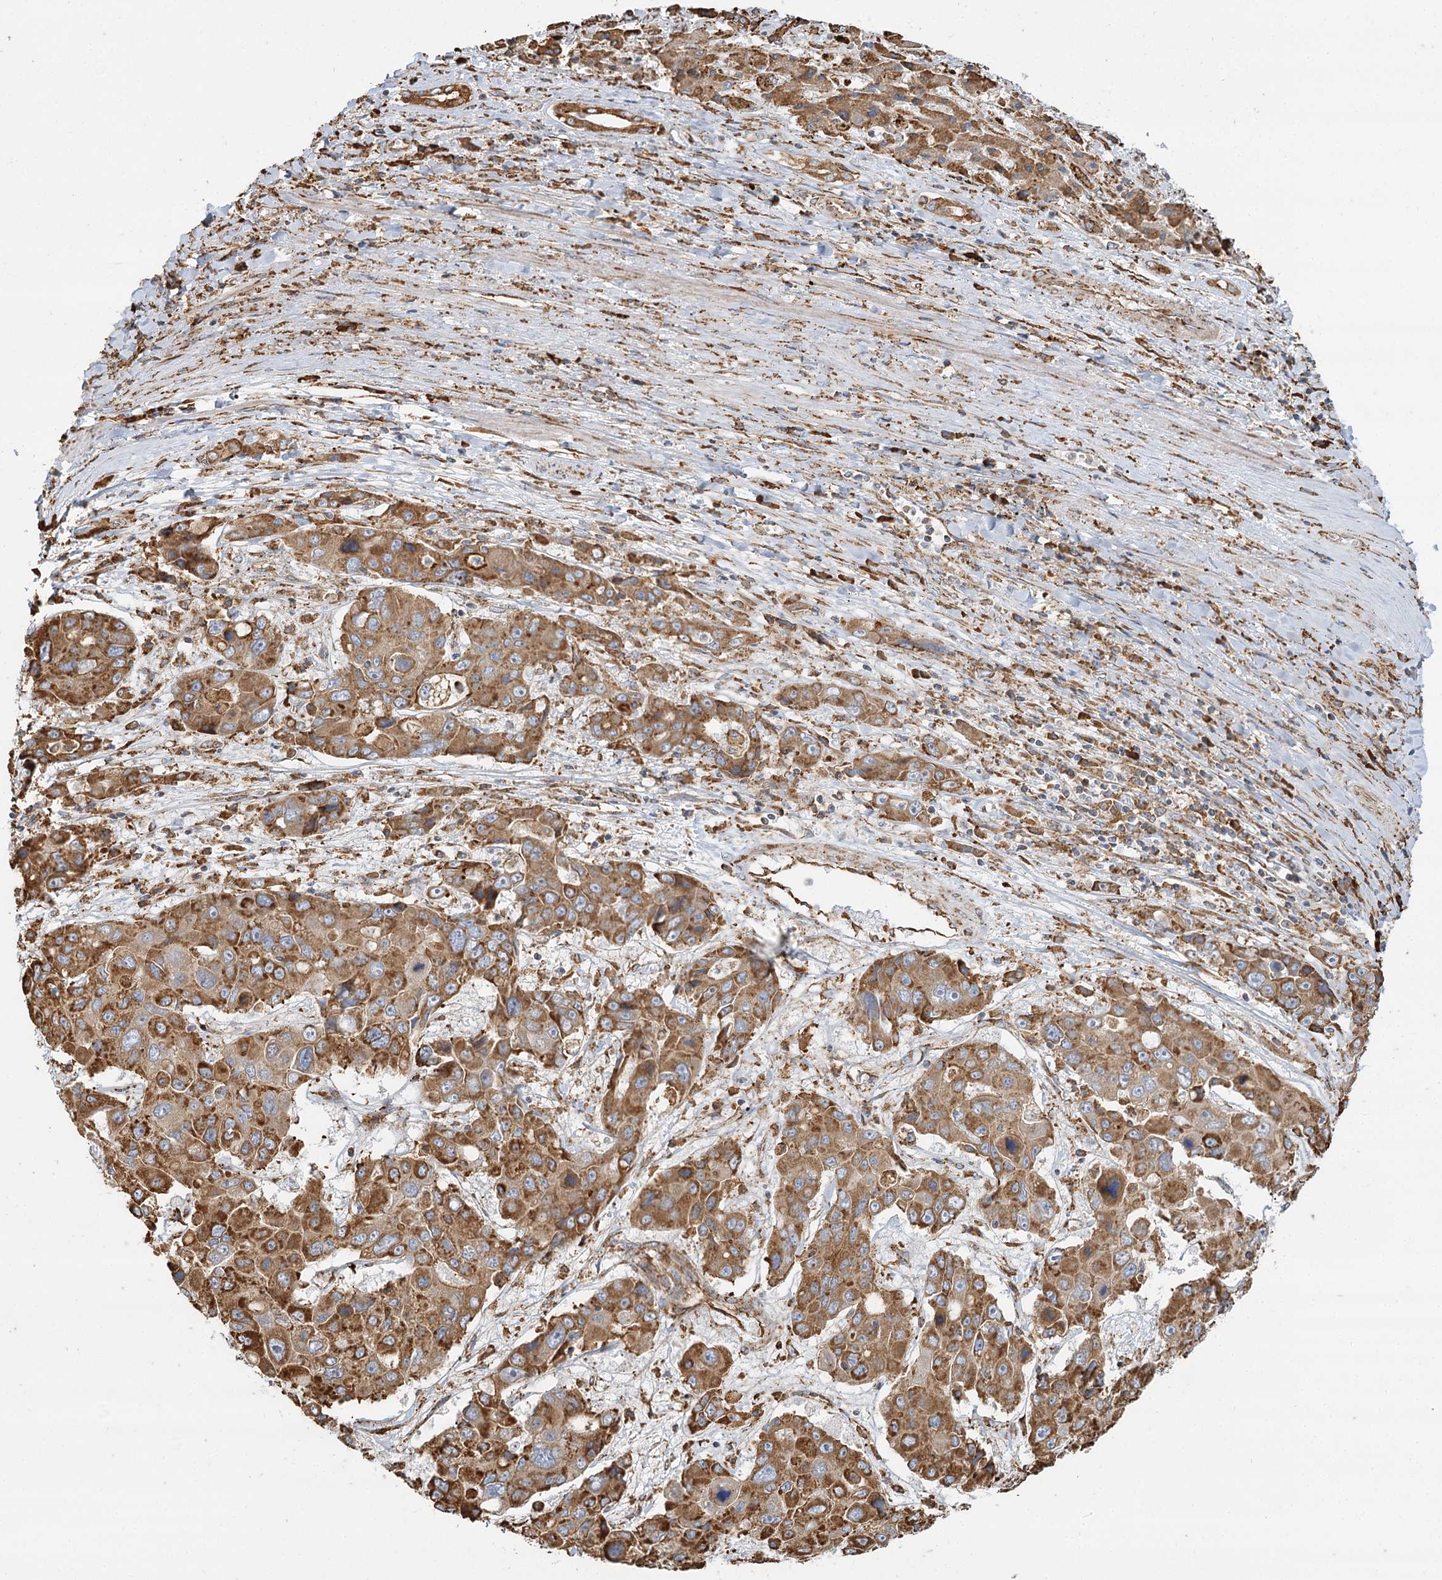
{"staining": {"intensity": "moderate", "quantity": ">75%", "location": "cytoplasmic/membranous"}, "tissue": "liver cancer", "cell_type": "Tumor cells", "image_type": "cancer", "snomed": [{"axis": "morphology", "description": "Cholangiocarcinoma"}, {"axis": "topography", "description": "Liver"}], "caption": "A micrograph of liver cancer (cholangiocarcinoma) stained for a protein exhibits moderate cytoplasmic/membranous brown staining in tumor cells.", "gene": "TAS1R1", "patient": {"sex": "male", "age": 67}}